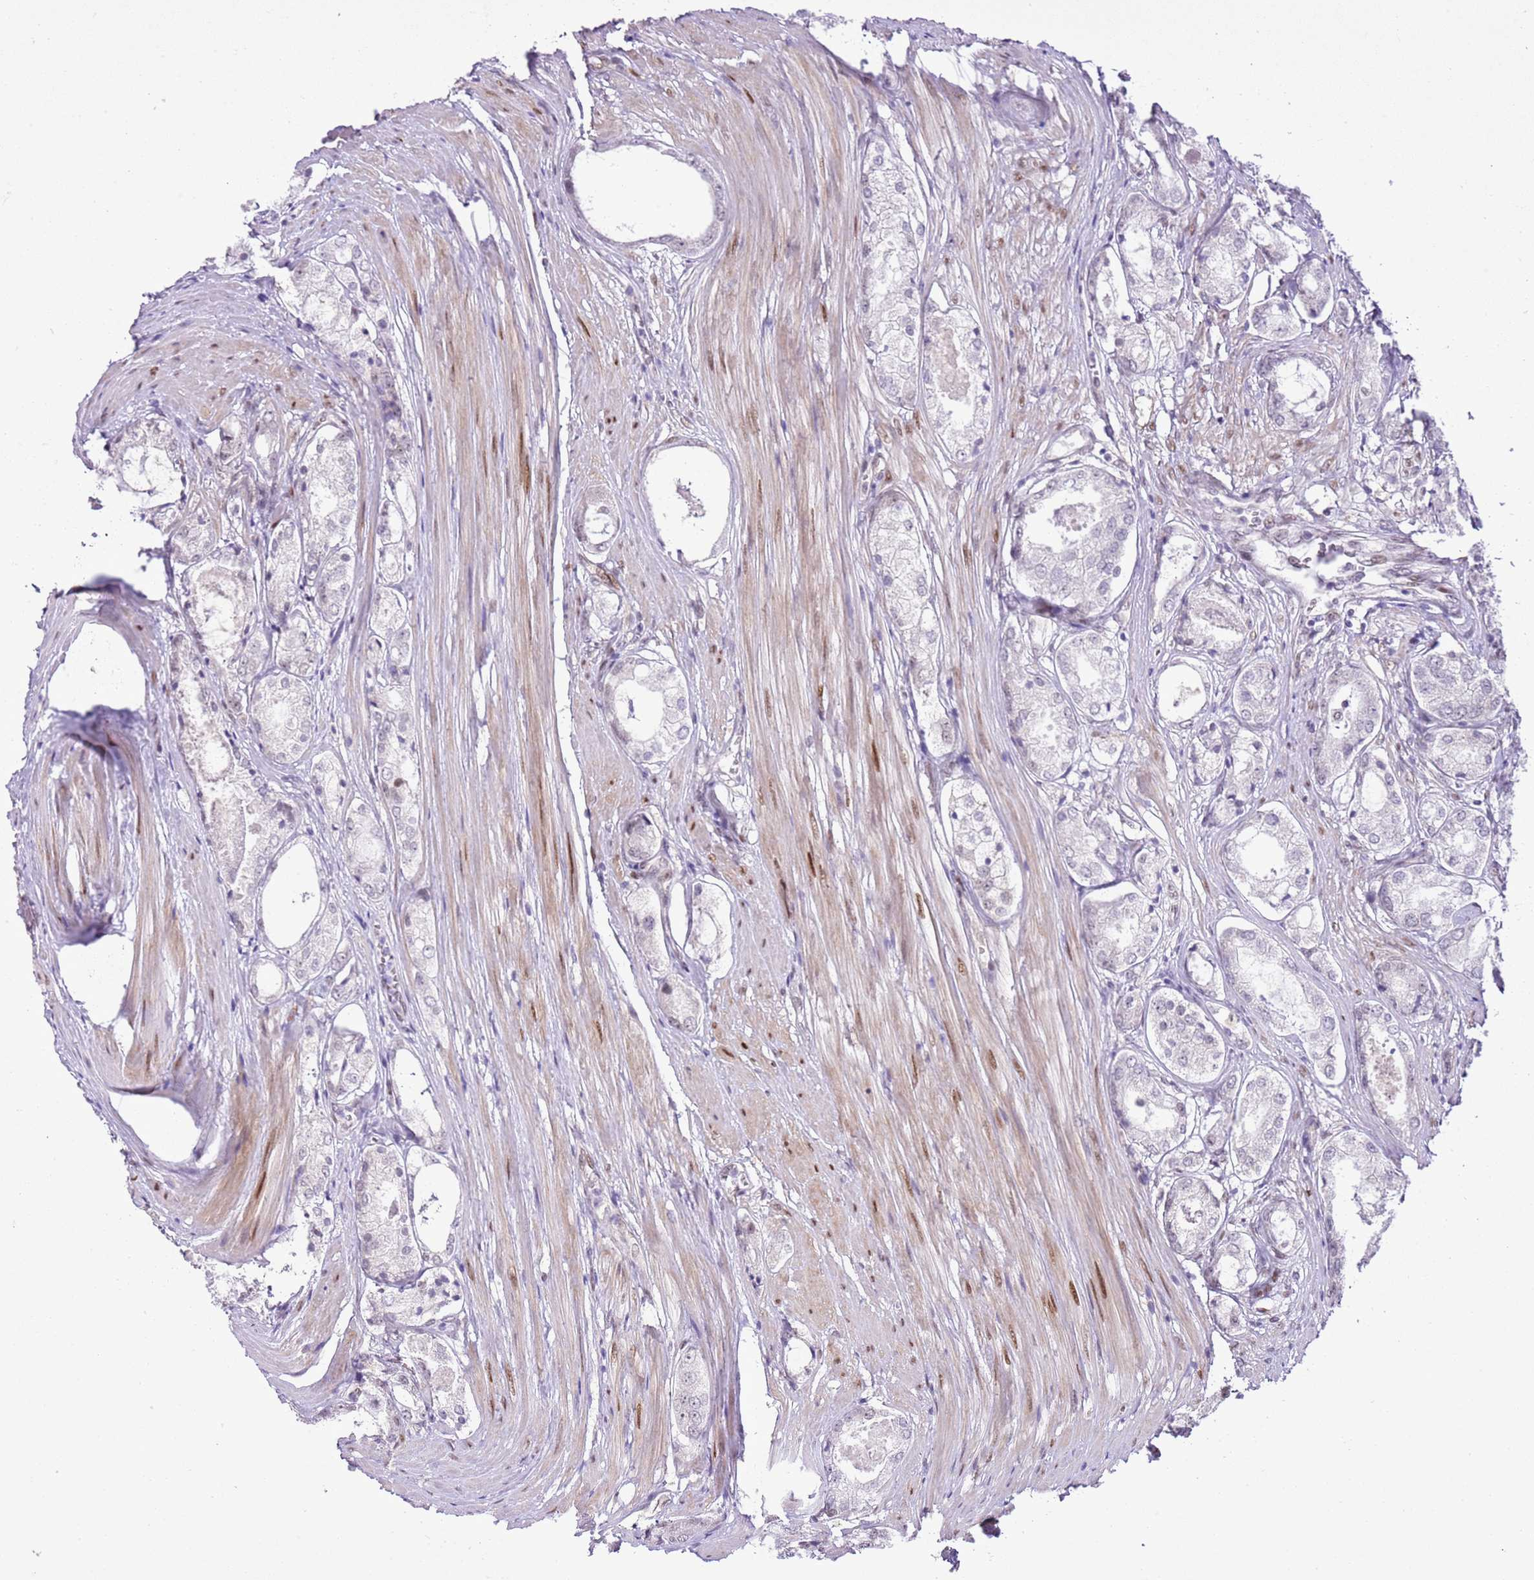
{"staining": {"intensity": "negative", "quantity": "none", "location": "none"}, "tissue": "prostate cancer", "cell_type": "Tumor cells", "image_type": "cancer", "snomed": [{"axis": "morphology", "description": "Adenocarcinoma, Low grade"}, {"axis": "topography", "description": "Prostate"}], "caption": "DAB (3,3'-diaminobenzidine) immunohistochemical staining of low-grade adenocarcinoma (prostate) shows no significant staining in tumor cells.", "gene": "NACC2", "patient": {"sex": "male", "age": 68}}